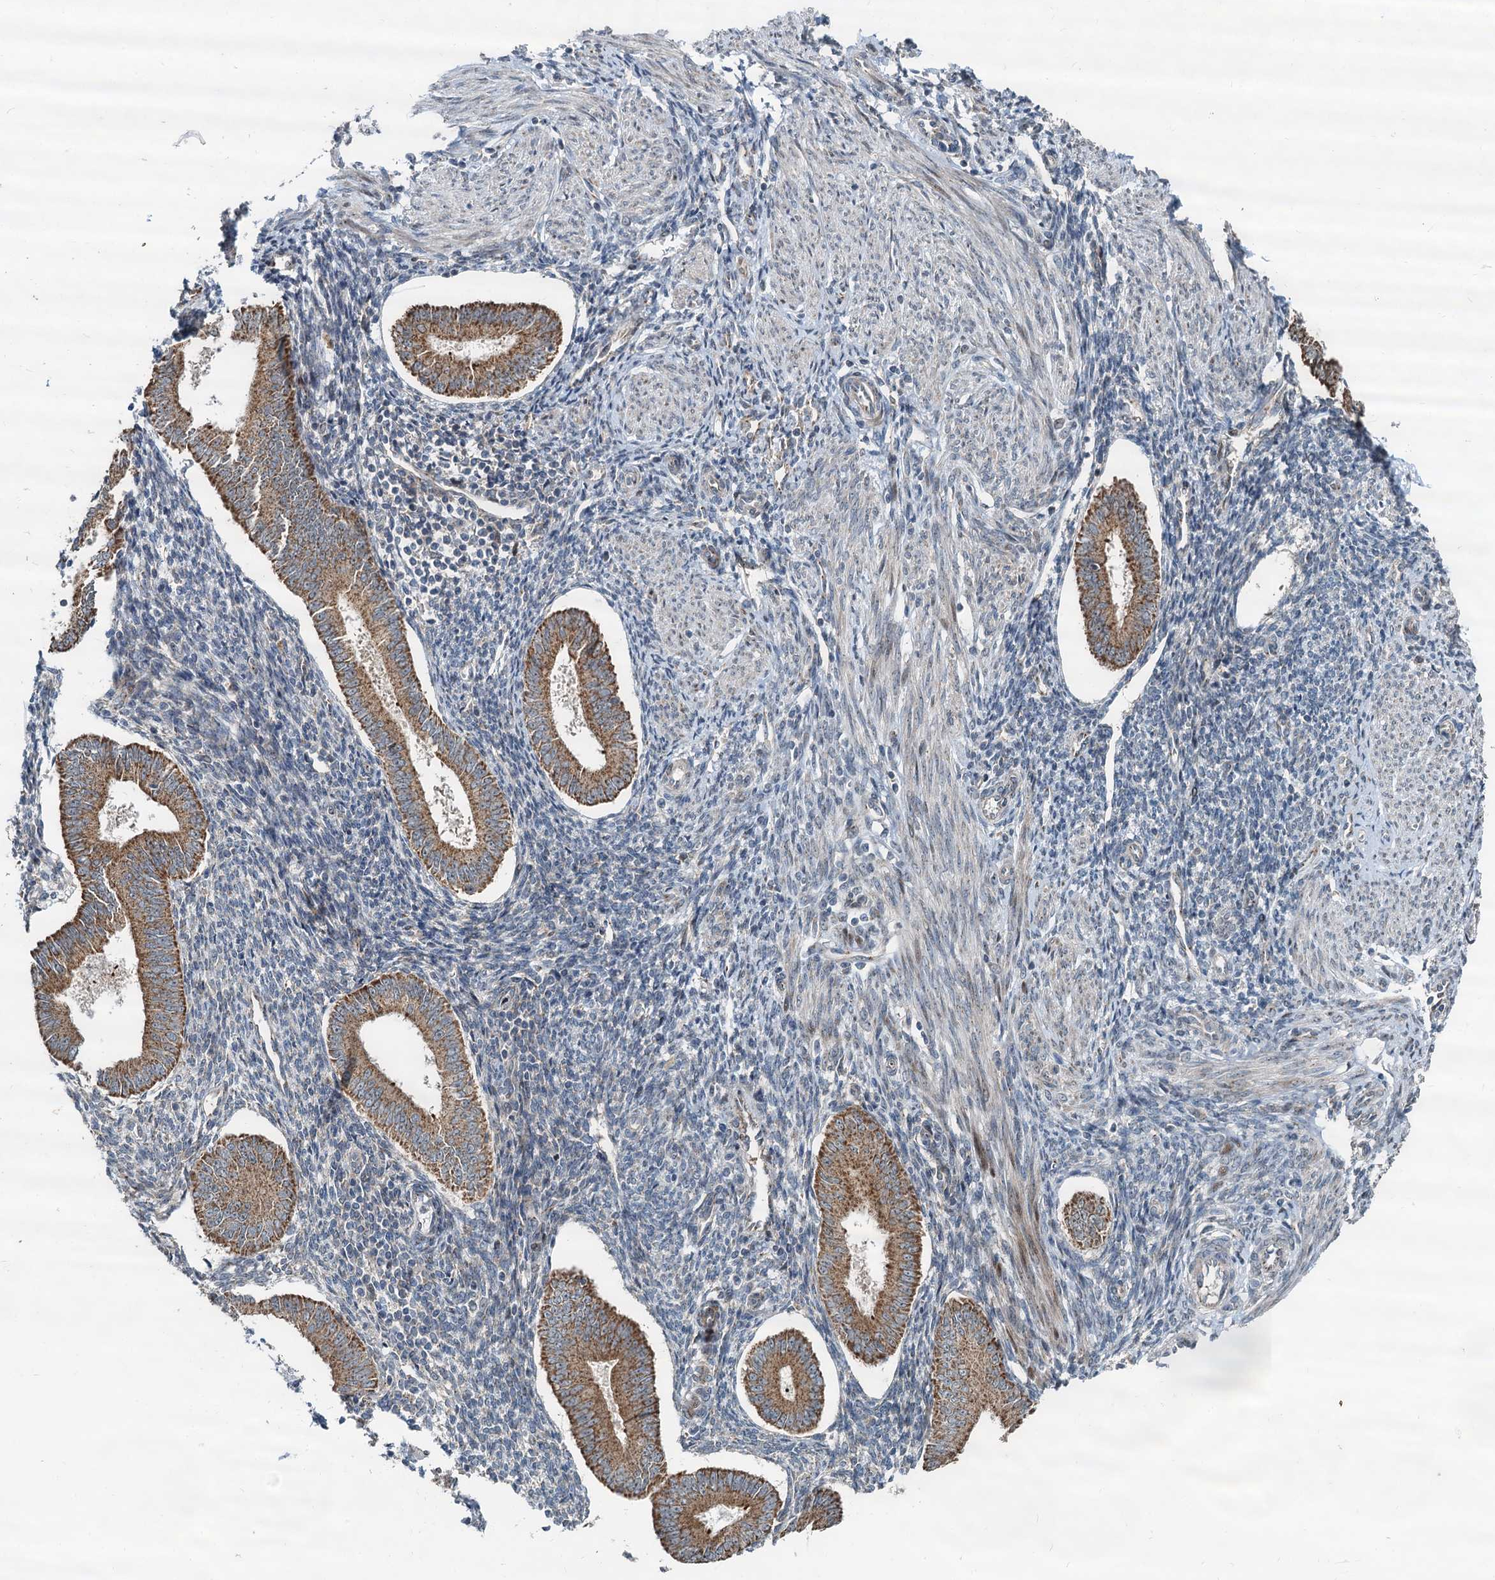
{"staining": {"intensity": "negative", "quantity": "none", "location": "none"}, "tissue": "endometrium", "cell_type": "Cells in endometrial stroma", "image_type": "normal", "snomed": [{"axis": "morphology", "description": "Normal tissue, NOS"}, {"axis": "topography", "description": "Uterus"}, {"axis": "topography", "description": "Endometrium"}], "caption": "Immunohistochemistry (IHC) of unremarkable human endometrium shows no expression in cells in endometrial stroma. The staining was performed using DAB to visualize the protein expression in brown, while the nuclei were stained in blue with hematoxylin (Magnification: 20x).", "gene": "CEP68", "patient": {"sex": "female", "age": 48}}